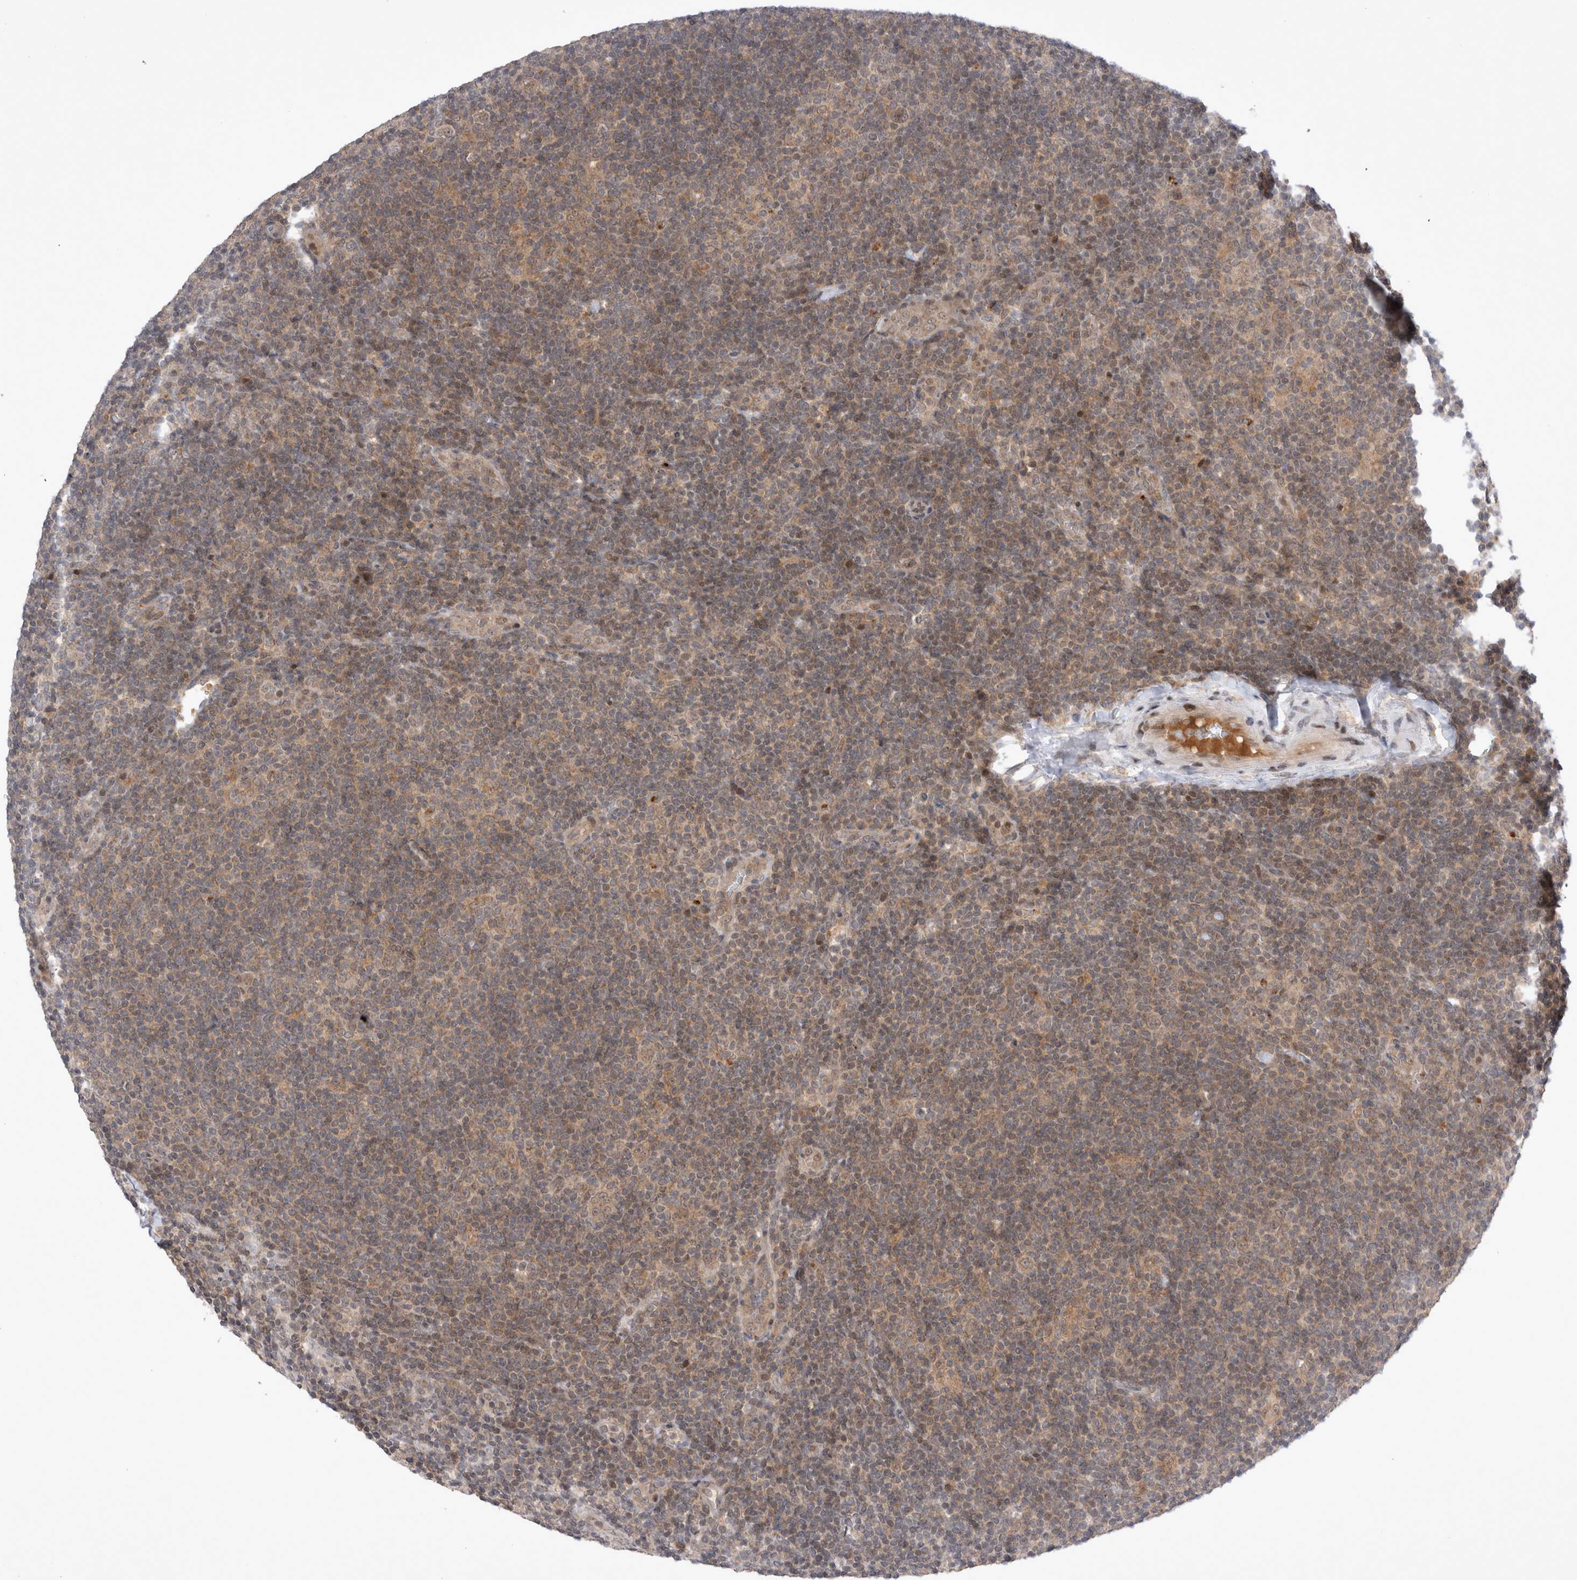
{"staining": {"intensity": "weak", "quantity": ">75%", "location": "cytoplasmic/membranous"}, "tissue": "lymphoma", "cell_type": "Tumor cells", "image_type": "cancer", "snomed": [{"axis": "morphology", "description": "Hodgkin's disease, NOS"}, {"axis": "topography", "description": "Lymph node"}], "caption": "Immunohistochemical staining of Hodgkin's disease shows low levels of weak cytoplasmic/membranous positivity in approximately >75% of tumor cells. (DAB IHC with brightfield microscopy, high magnification).", "gene": "PLEKHM1", "patient": {"sex": "female", "age": 57}}